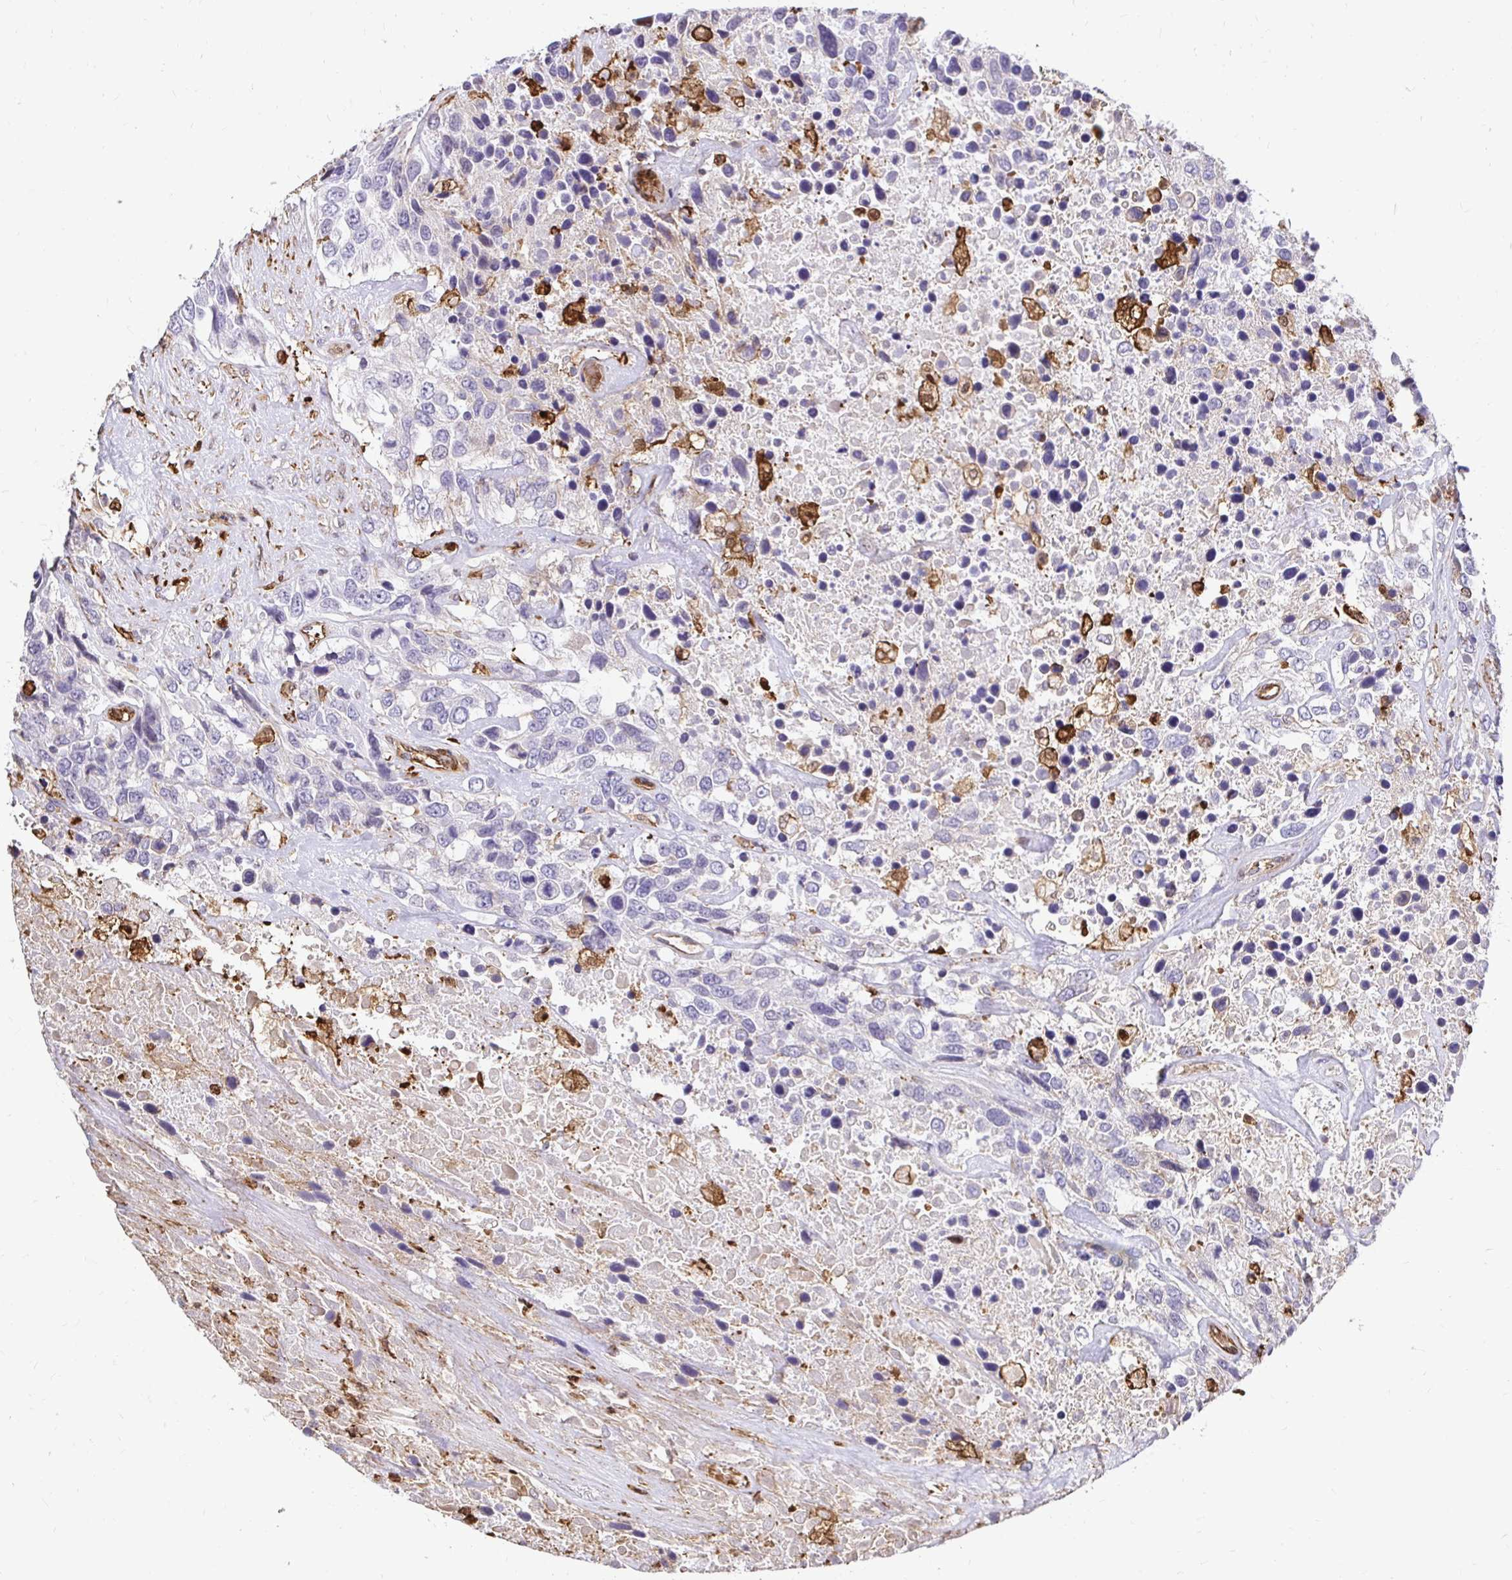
{"staining": {"intensity": "negative", "quantity": "none", "location": "none"}, "tissue": "urothelial cancer", "cell_type": "Tumor cells", "image_type": "cancer", "snomed": [{"axis": "morphology", "description": "Urothelial carcinoma, High grade"}, {"axis": "topography", "description": "Urinary bladder"}], "caption": "Photomicrograph shows no significant protein positivity in tumor cells of high-grade urothelial carcinoma.", "gene": "GSN", "patient": {"sex": "female", "age": 70}}